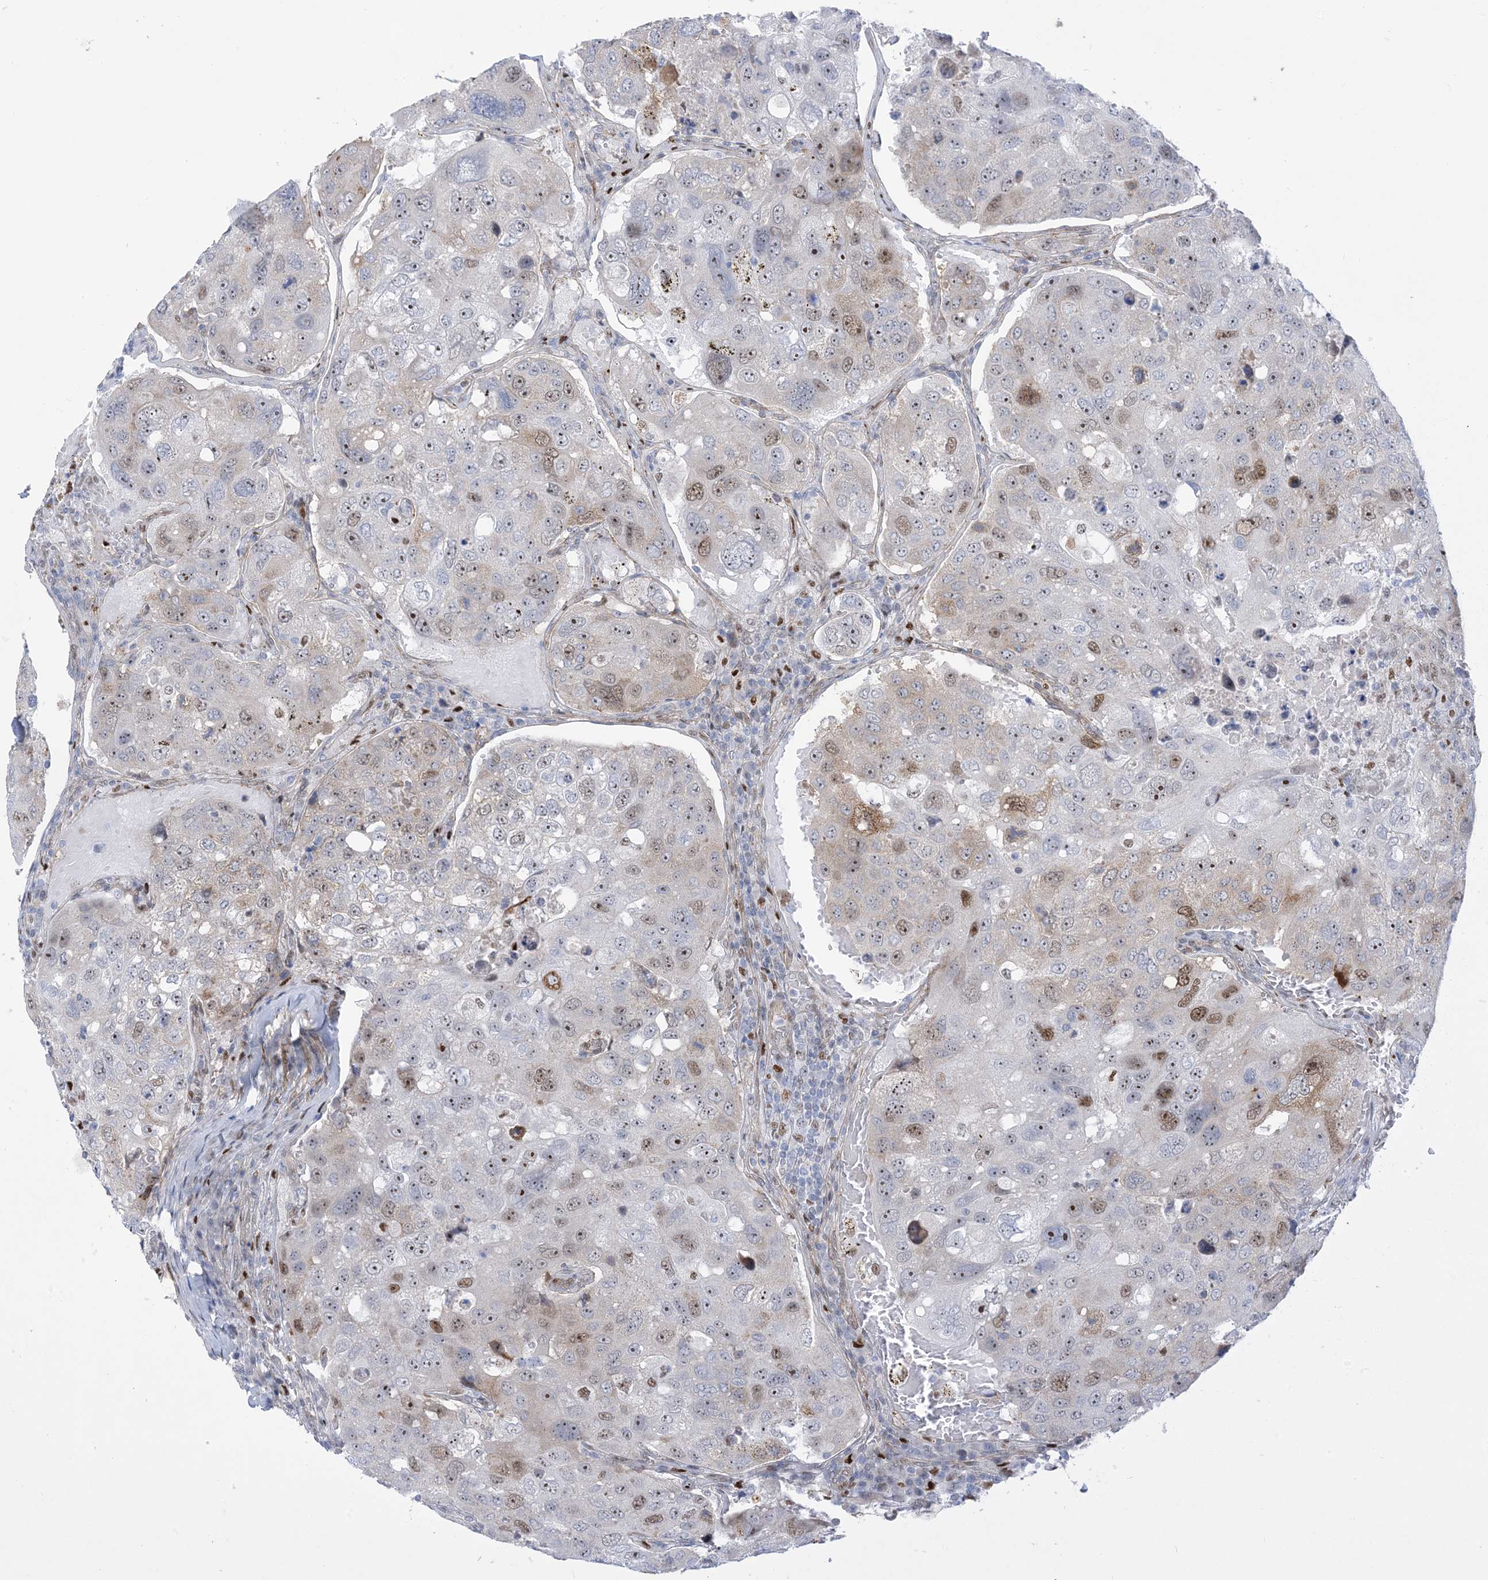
{"staining": {"intensity": "moderate", "quantity": "25%-75%", "location": "nuclear"}, "tissue": "urothelial cancer", "cell_type": "Tumor cells", "image_type": "cancer", "snomed": [{"axis": "morphology", "description": "Urothelial carcinoma, High grade"}, {"axis": "topography", "description": "Lymph node"}, {"axis": "topography", "description": "Urinary bladder"}], "caption": "Protein staining of urothelial cancer tissue displays moderate nuclear positivity in approximately 25%-75% of tumor cells.", "gene": "MARS2", "patient": {"sex": "male", "age": 51}}